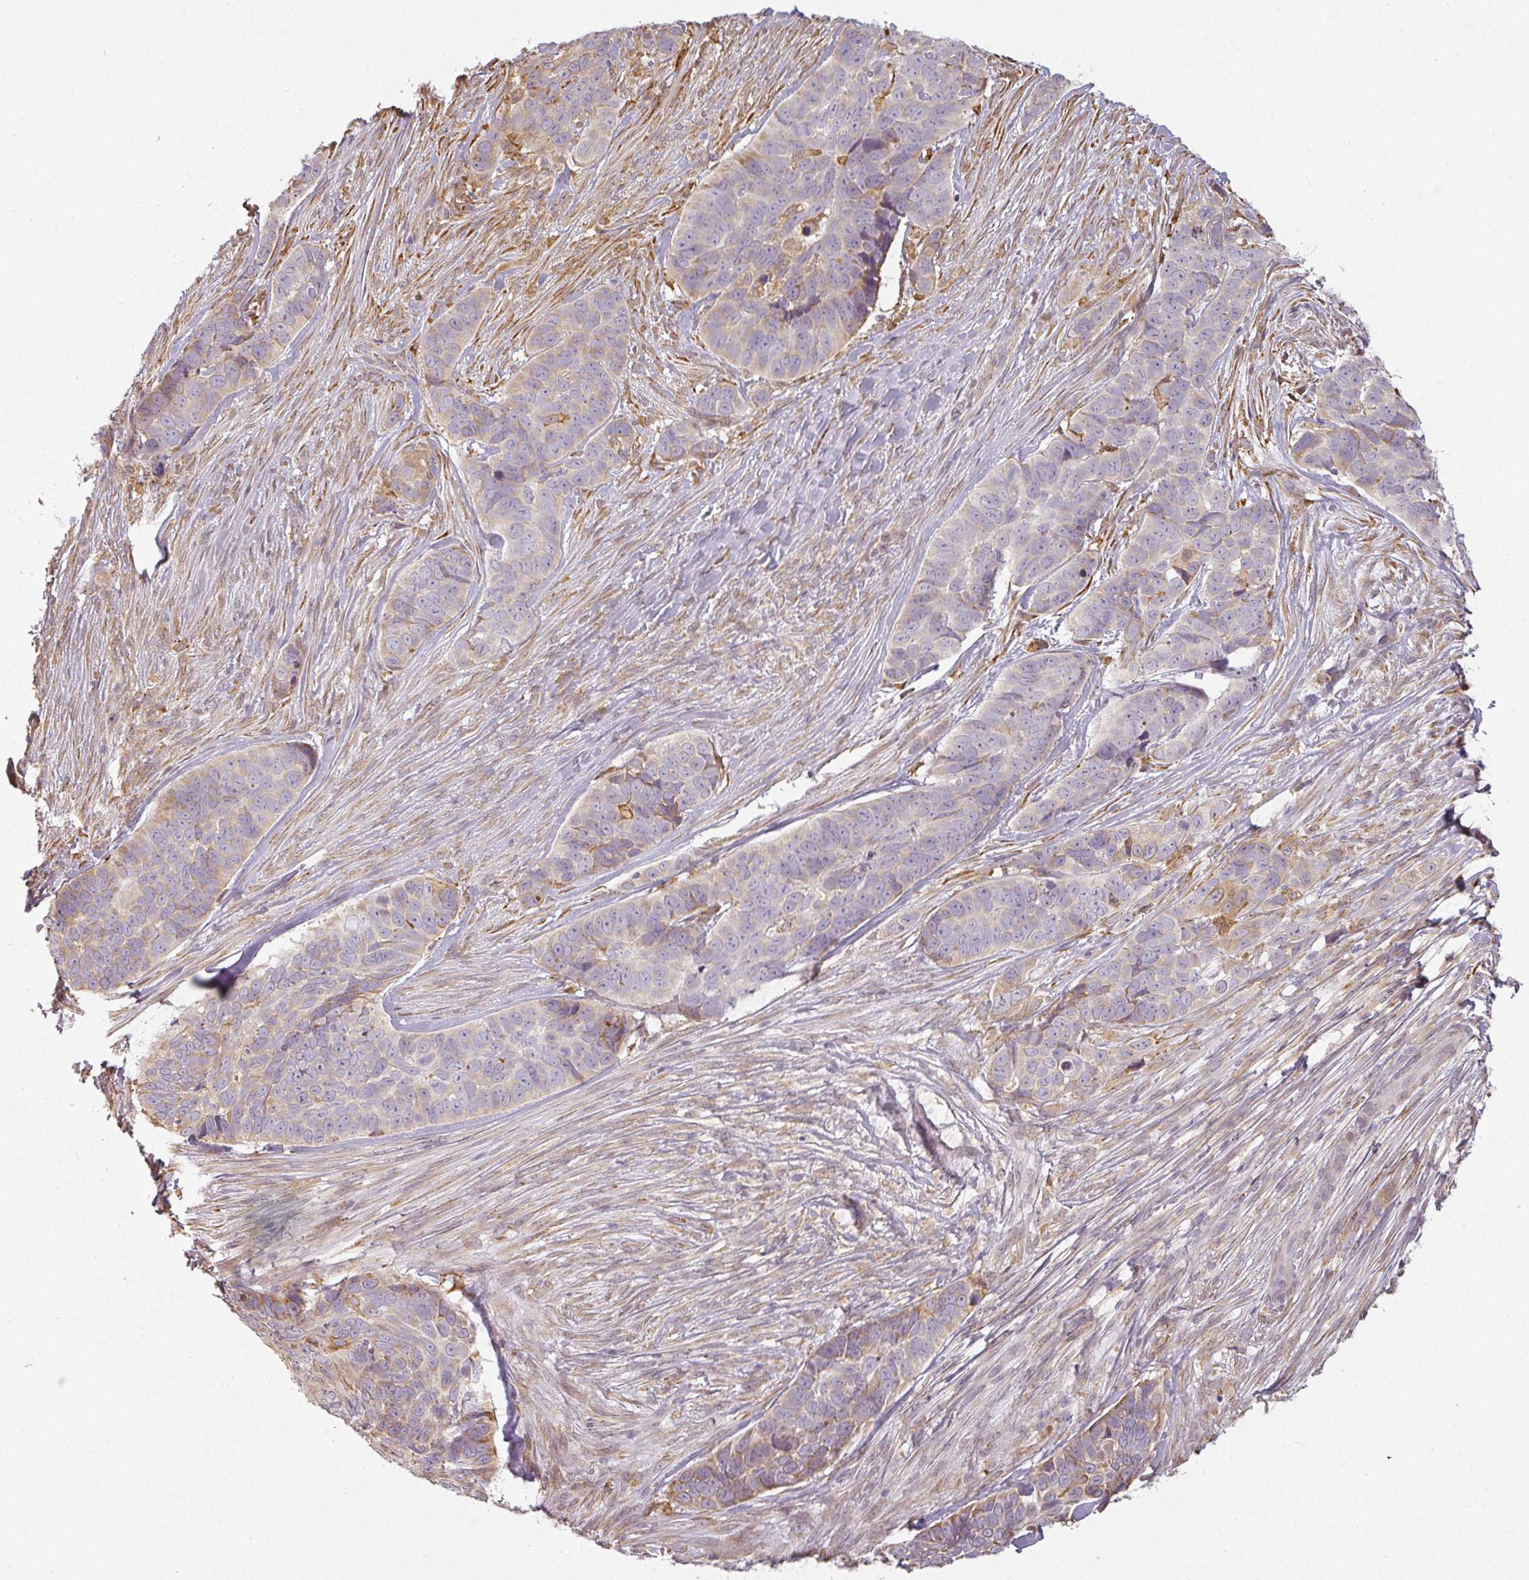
{"staining": {"intensity": "moderate", "quantity": "<25%", "location": "cytoplasmic/membranous"}, "tissue": "skin cancer", "cell_type": "Tumor cells", "image_type": "cancer", "snomed": [{"axis": "morphology", "description": "Basal cell carcinoma"}, {"axis": "topography", "description": "Skin"}], "caption": "High-power microscopy captured an IHC photomicrograph of skin cancer, revealing moderate cytoplasmic/membranous expression in approximately <25% of tumor cells.", "gene": "CCDC144A", "patient": {"sex": "female", "age": 82}}